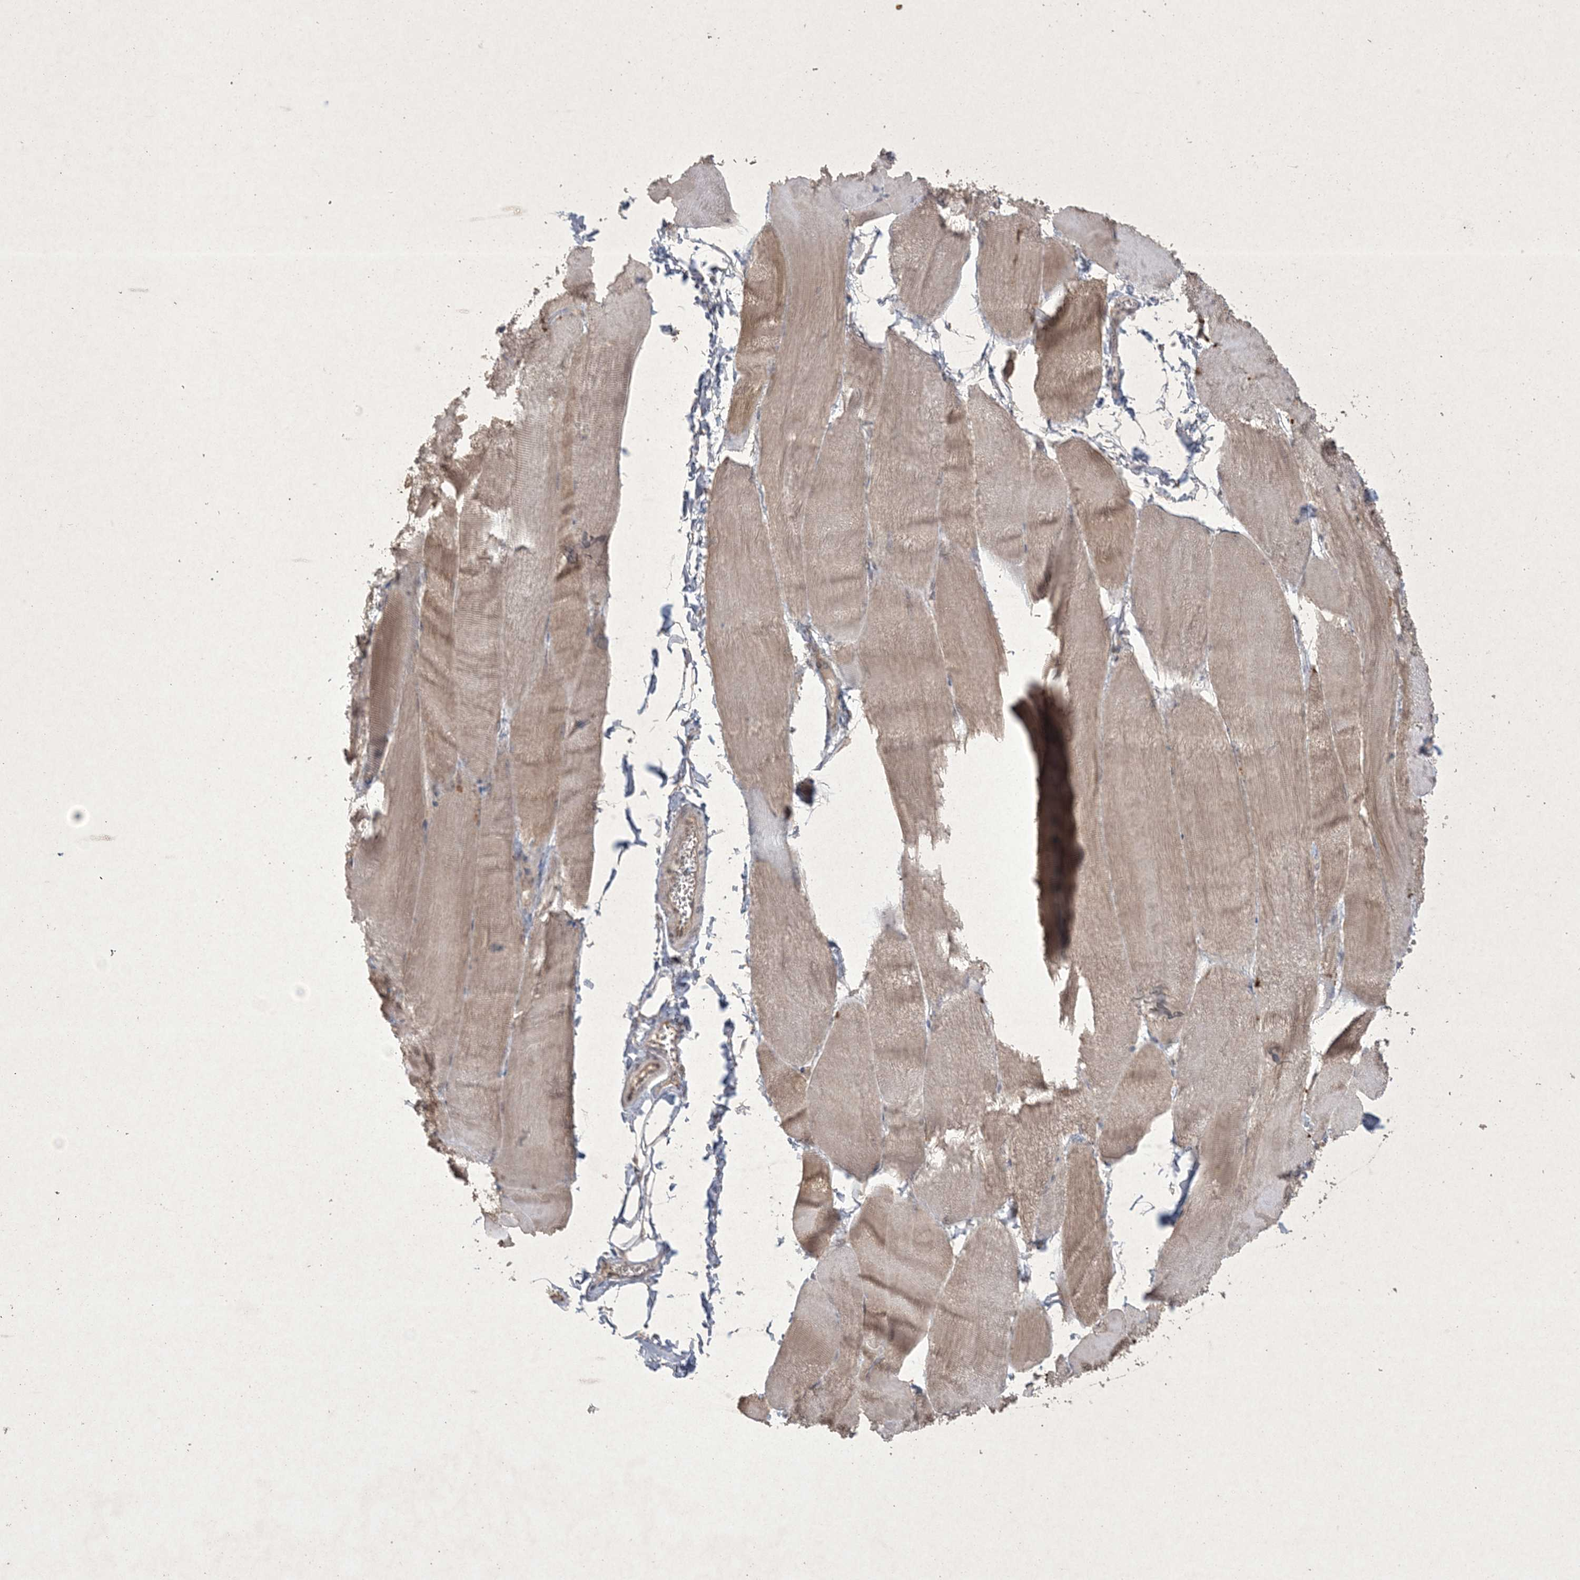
{"staining": {"intensity": "weak", "quantity": ">75%", "location": "cytoplasmic/membranous"}, "tissue": "skeletal muscle", "cell_type": "Myocytes", "image_type": "normal", "snomed": [{"axis": "morphology", "description": "Normal tissue, NOS"}, {"axis": "morphology", "description": "Basal cell carcinoma"}, {"axis": "topography", "description": "Skeletal muscle"}], "caption": "Weak cytoplasmic/membranous staining for a protein is seen in approximately >75% of myocytes of unremarkable skeletal muscle using IHC.", "gene": "NRBP2", "patient": {"sex": "female", "age": 64}}